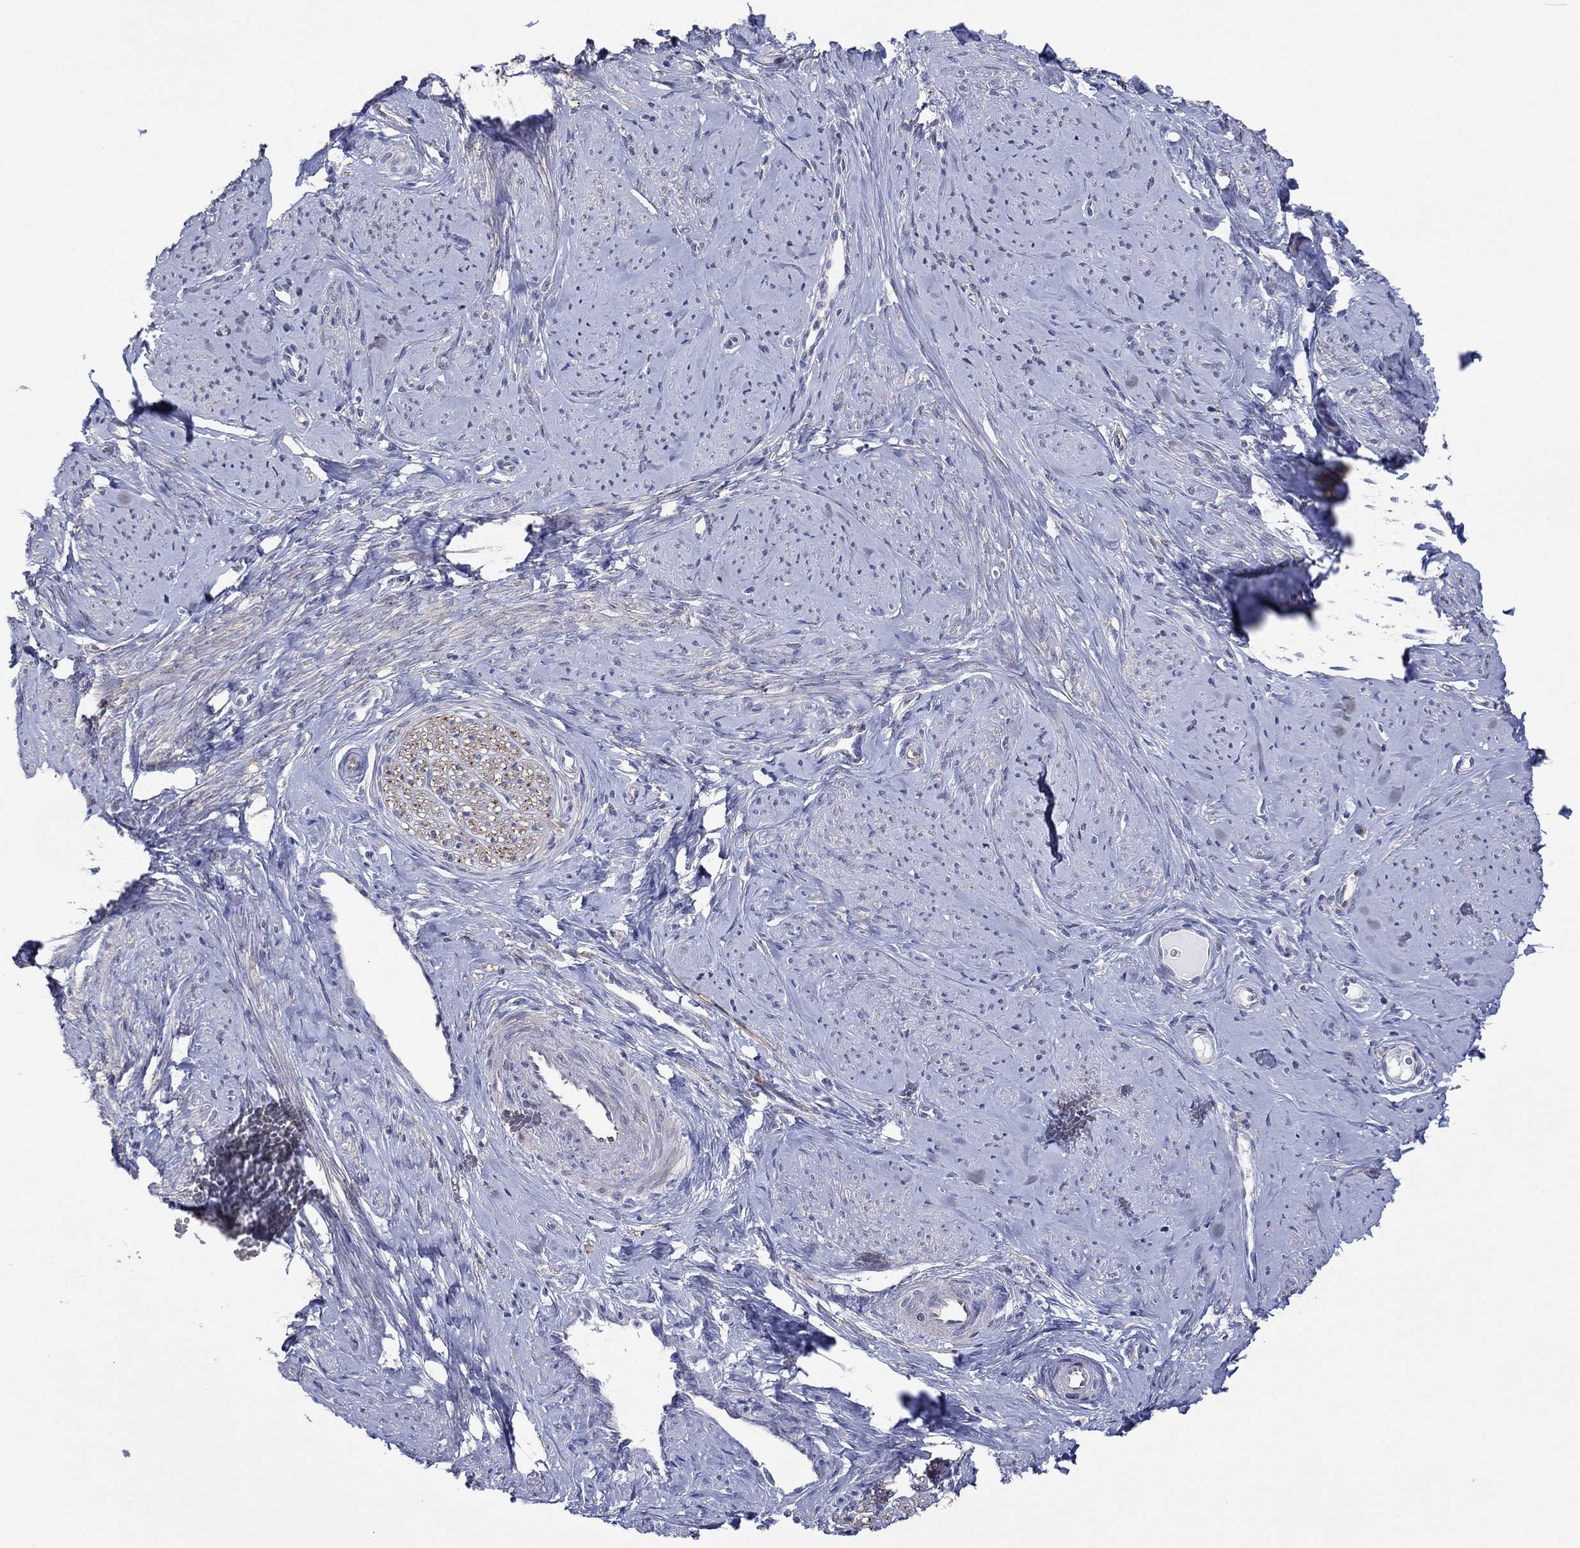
{"staining": {"intensity": "weak", "quantity": "<25%", "location": "cytoplasmic/membranous"}, "tissue": "smooth muscle", "cell_type": "Smooth muscle cells", "image_type": "normal", "snomed": [{"axis": "morphology", "description": "Normal tissue, NOS"}, {"axis": "topography", "description": "Smooth muscle"}], "caption": "Immunohistochemistry (IHC) histopathology image of benign smooth muscle stained for a protein (brown), which shows no expression in smooth muscle cells.", "gene": "TPRN", "patient": {"sex": "female", "age": 48}}